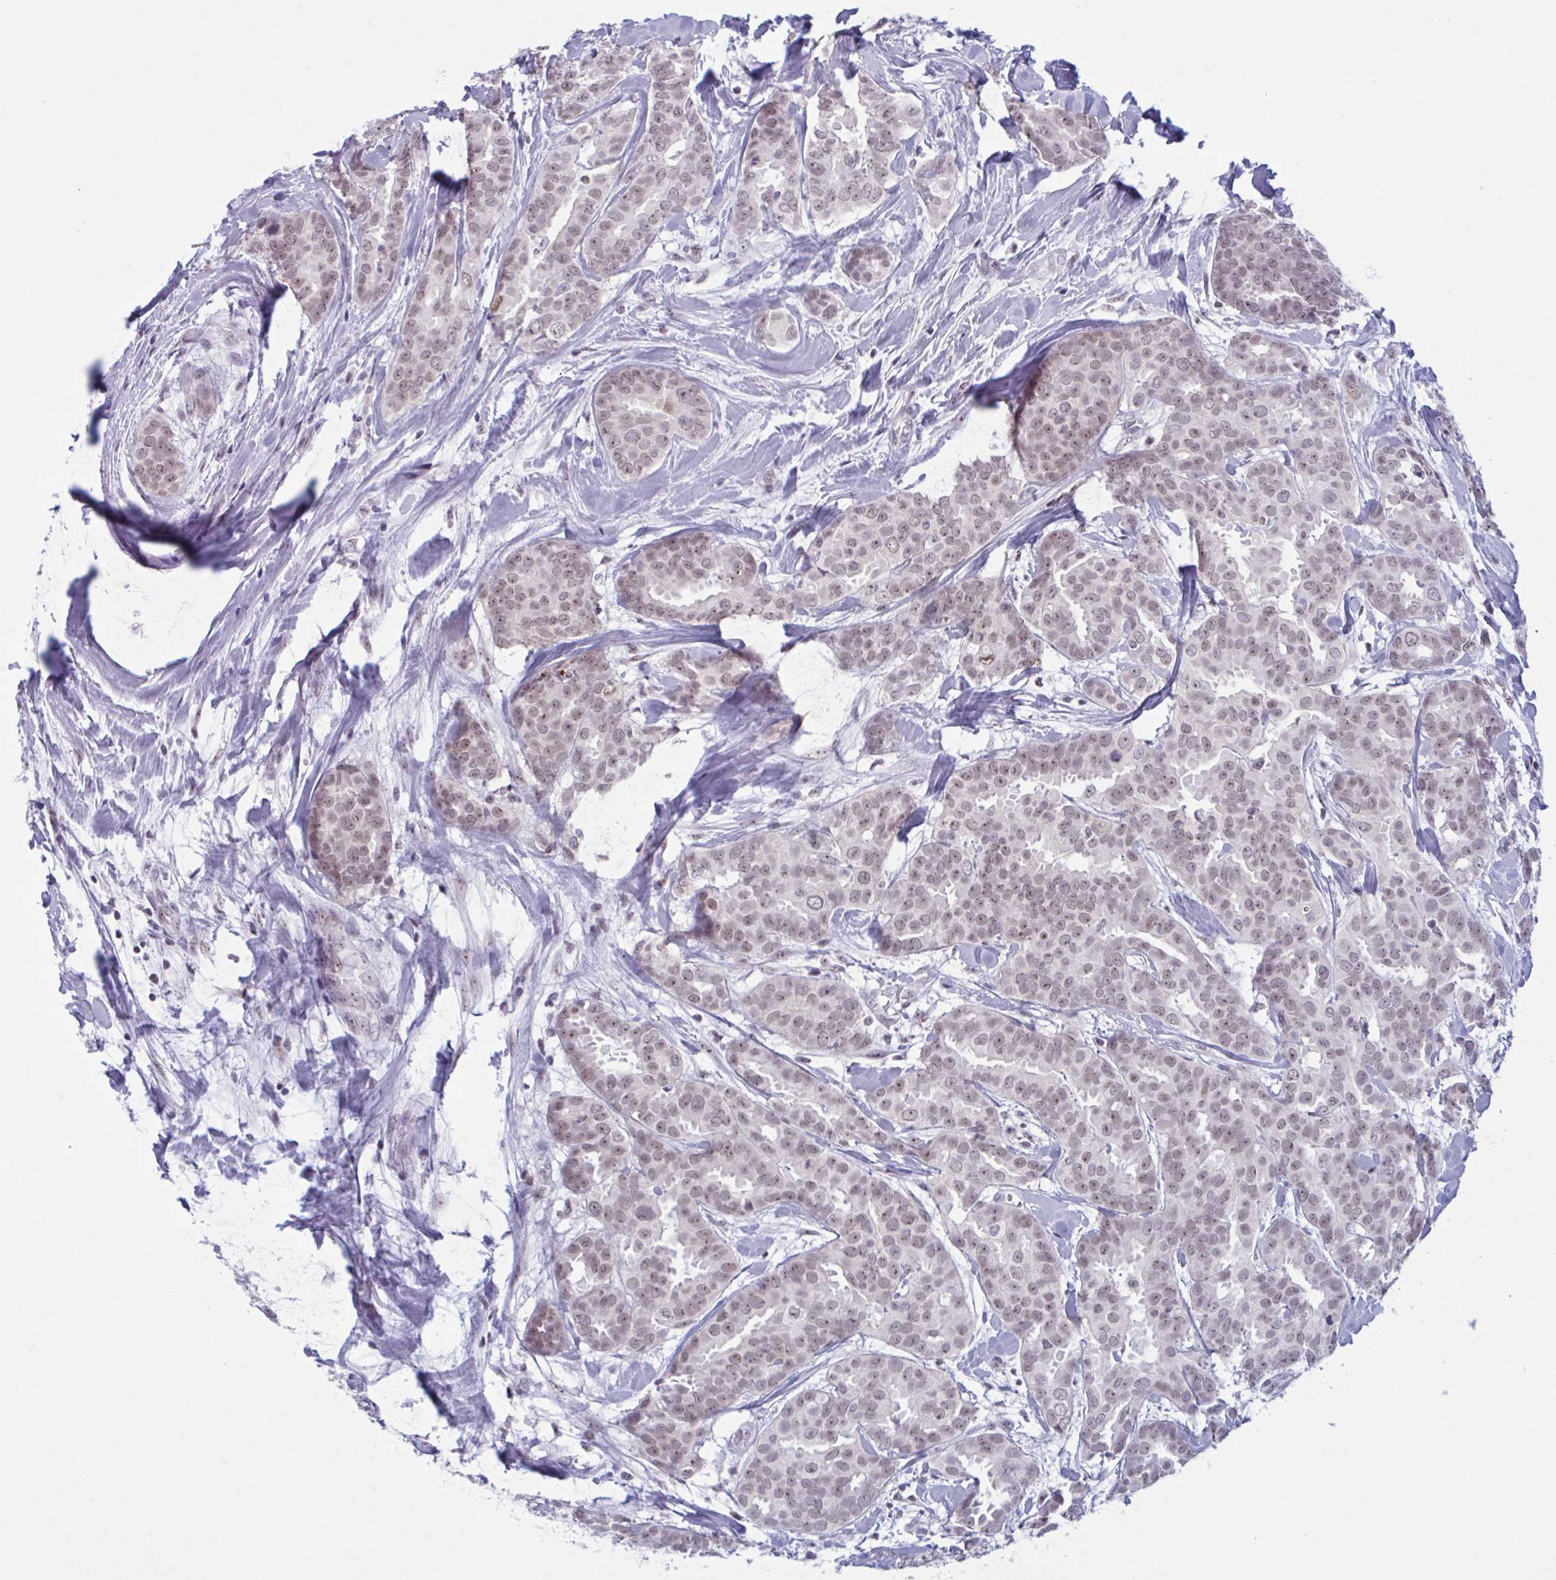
{"staining": {"intensity": "weak", "quantity": ">75%", "location": "nuclear"}, "tissue": "breast cancer", "cell_type": "Tumor cells", "image_type": "cancer", "snomed": [{"axis": "morphology", "description": "Duct carcinoma"}, {"axis": "topography", "description": "Breast"}], "caption": "Infiltrating ductal carcinoma (breast) stained with a brown dye displays weak nuclear positive positivity in approximately >75% of tumor cells.", "gene": "TGM6", "patient": {"sex": "female", "age": 45}}